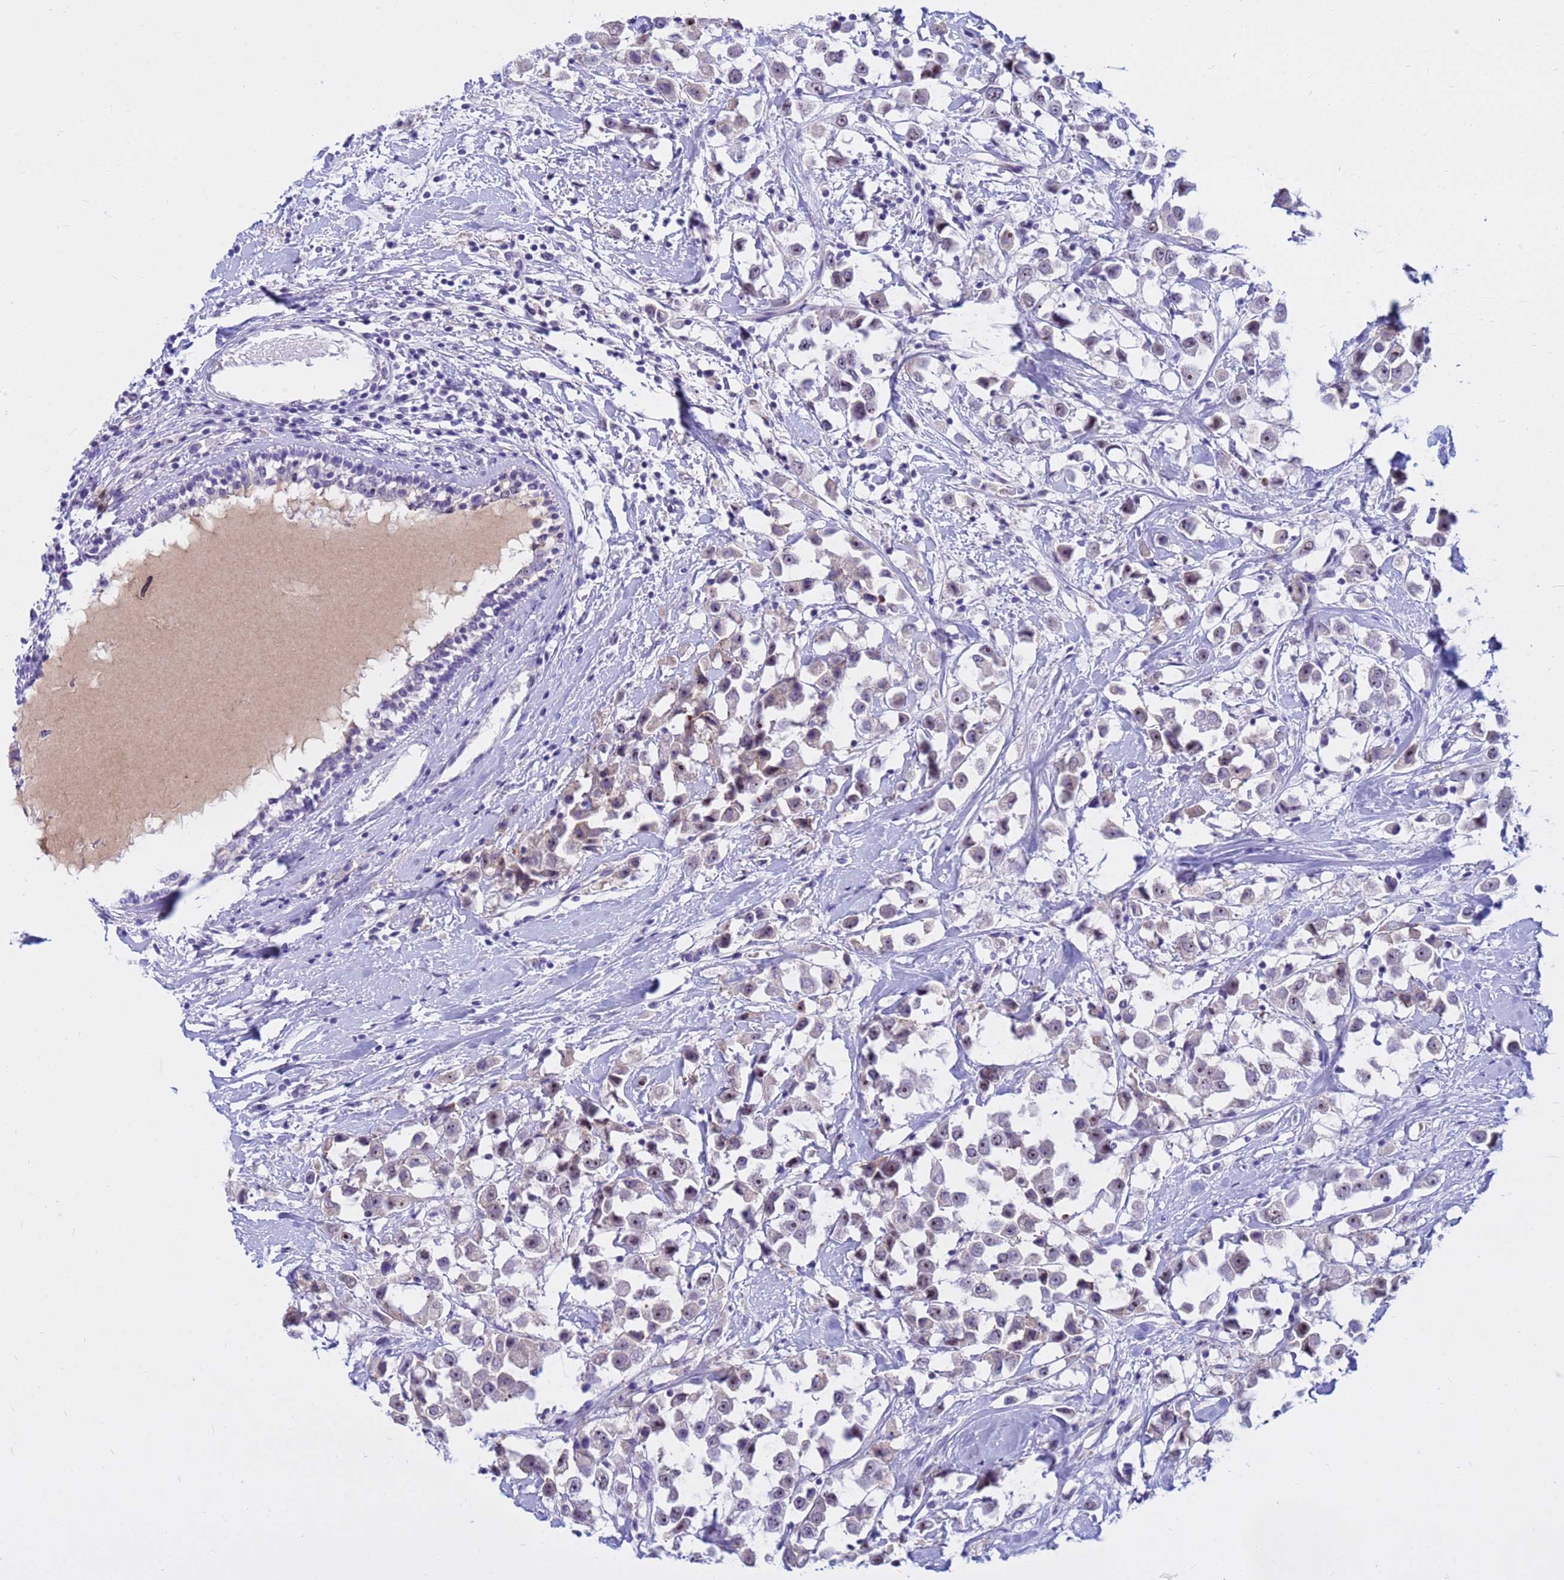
{"staining": {"intensity": "weak", "quantity": "<25%", "location": "nuclear"}, "tissue": "breast cancer", "cell_type": "Tumor cells", "image_type": "cancer", "snomed": [{"axis": "morphology", "description": "Duct carcinoma"}, {"axis": "topography", "description": "Breast"}], "caption": "High power microscopy histopathology image of an immunohistochemistry histopathology image of breast cancer, revealing no significant staining in tumor cells. Brightfield microscopy of immunohistochemistry (IHC) stained with DAB (3,3'-diaminobenzidine) (brown) and hematoxylin (blue), captured at high magnification.", "gene": "DMRTC2", "patient": {"sex": "female", "age": 61}}